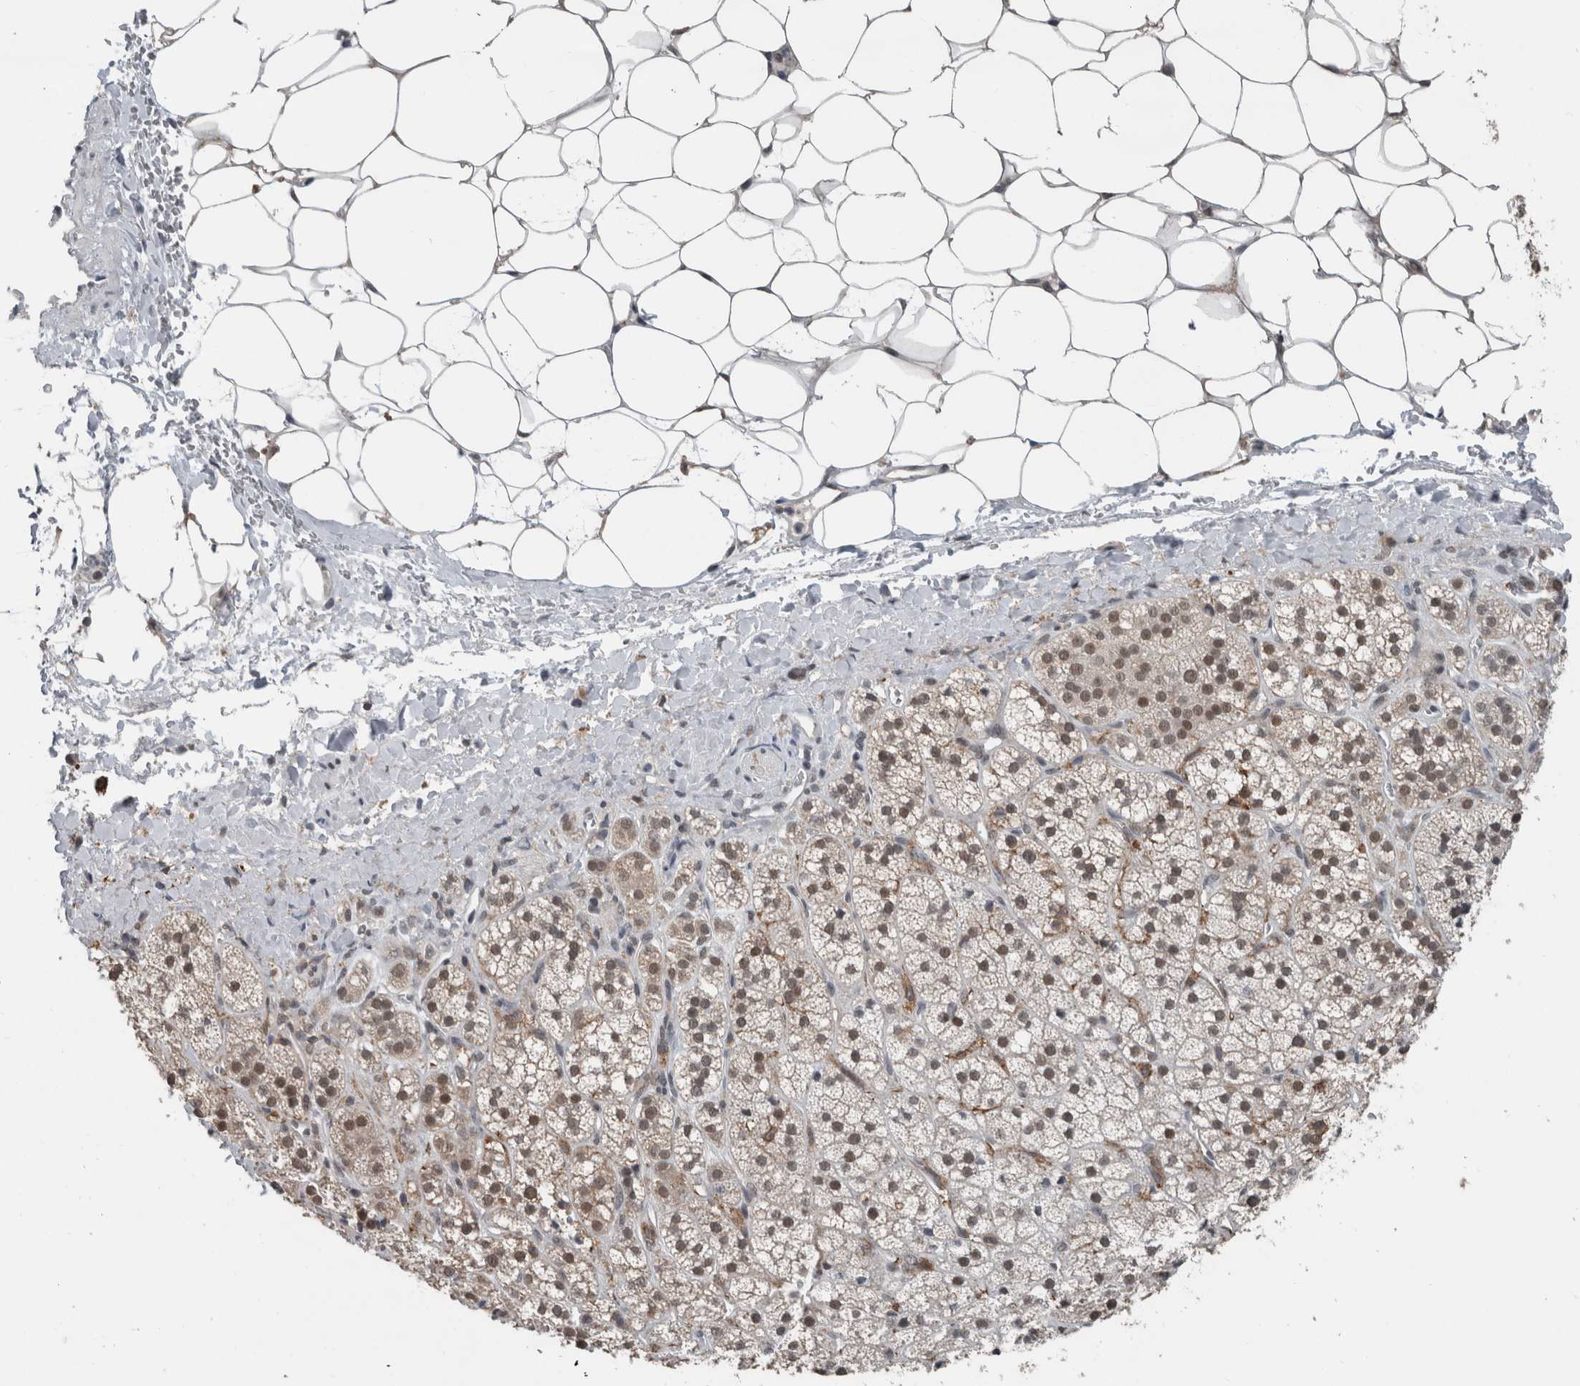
{"staining": {"intensity": "moderate", "quantity": ">75%", "location": "nuclear"}, "tissue": "adrenal gland", "cell_type": "Glandular cells", "image_type": "normal", "snomed": [{"axis": "morphology", "description": "Normal tissue, NOS"}, {"axis": "topography", "description": "Adrenal gland"}], "caption": "Immunohistochemical staining of normal adrenal gland reveals moderate nuclear protein expression in approximately >75% of glandular cells. Nuclei are stained in blue.", "gene": "ZBTB21", "patient": {"sex": "male", "age": 56}}